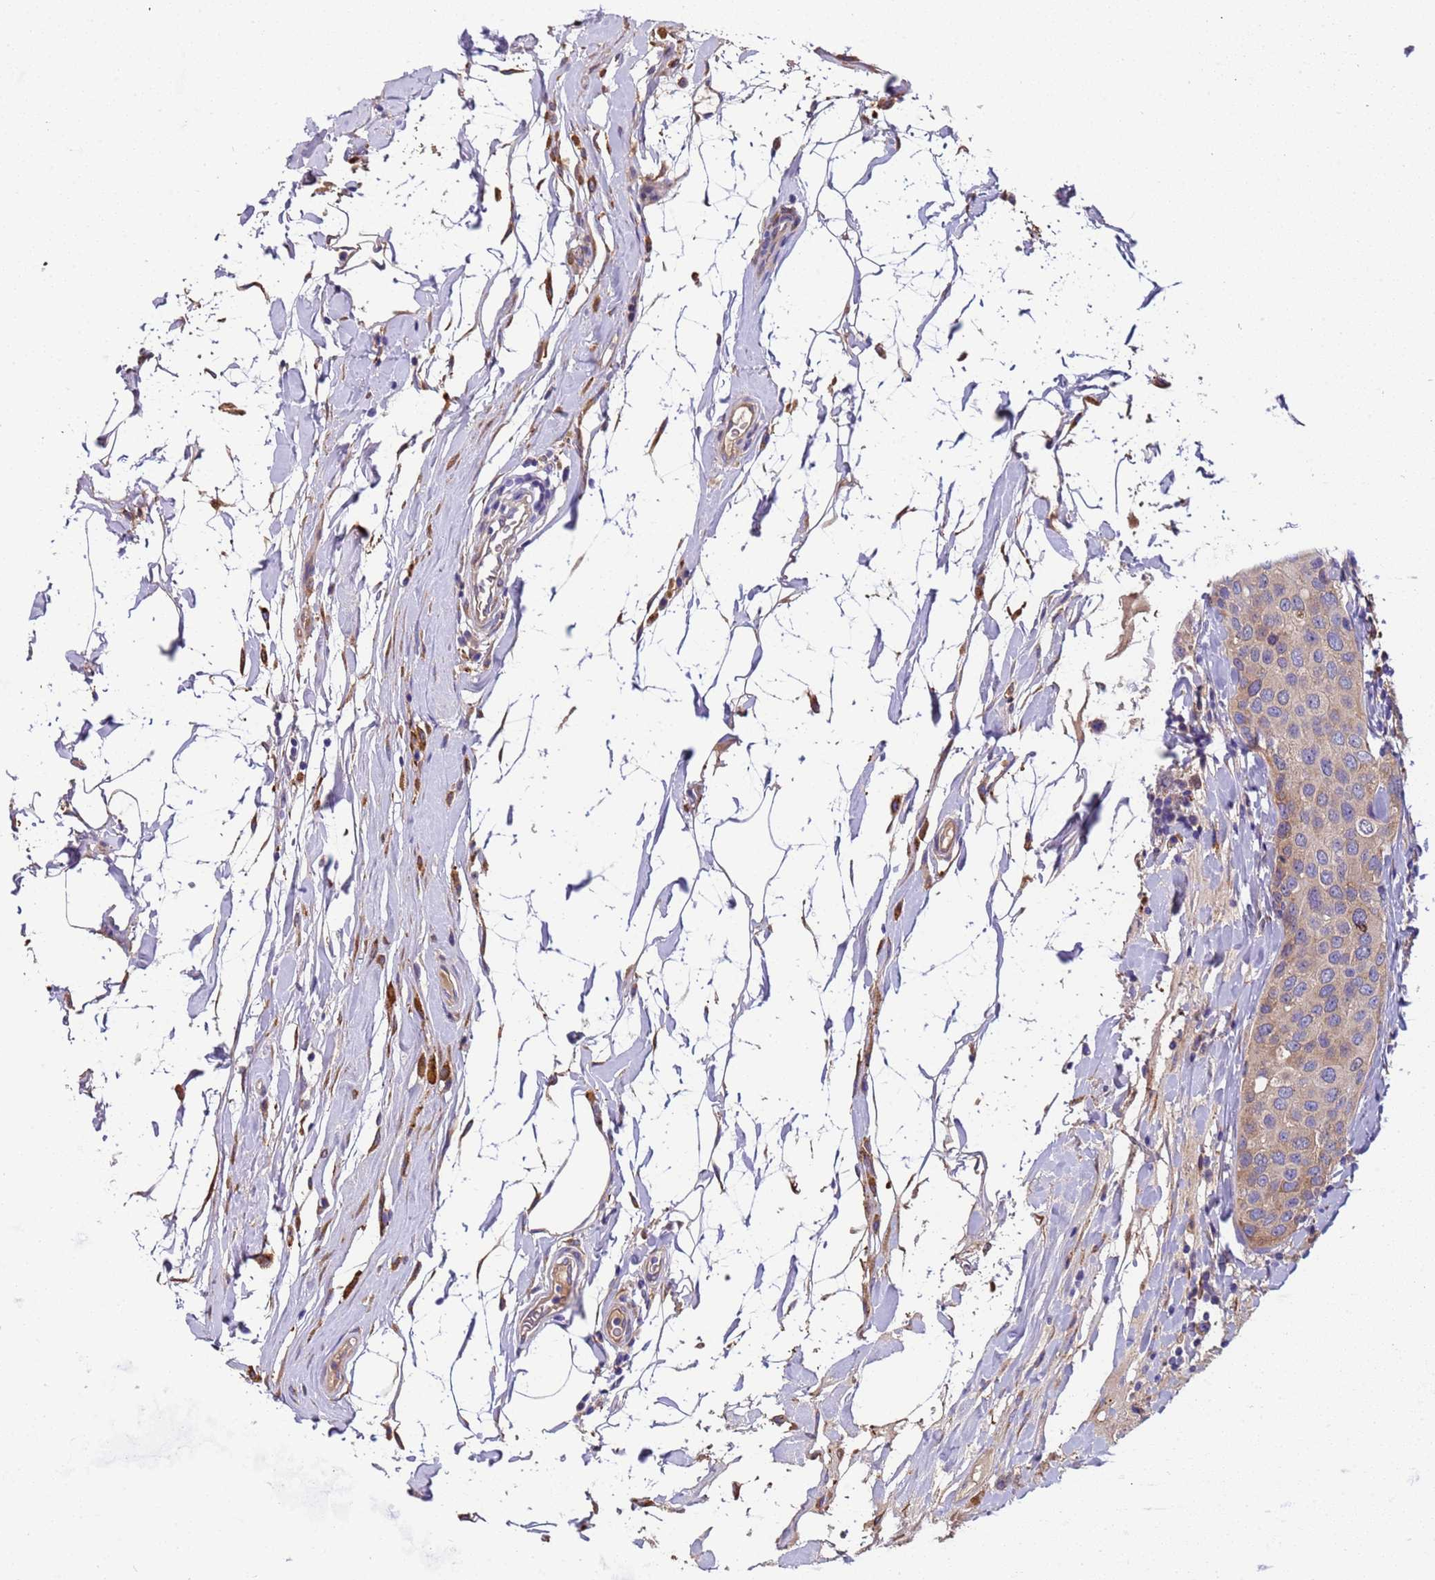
{"staining": {"intensity": "weak", "quantity": "25%-75%", "location": "cytoplasmic/membranous"}, "tissue": "breast cancer", "cell_type": "Tumor cells", "image_type": "cancer", "snomed": [{"axis": "morphology", "description": "Duct carcinoma"}, {"axis": "topography", "description": "Breast"}], "caption": "Approximately 25%-75% of tumor cells in human breast intraductal carcinoma exhibit weak cytoplasmic/membranous protein staining as visualized by brown immunohistochemical staining.", "gene": "PAQR7", "patient": {"sex": "female", "age": 55}}